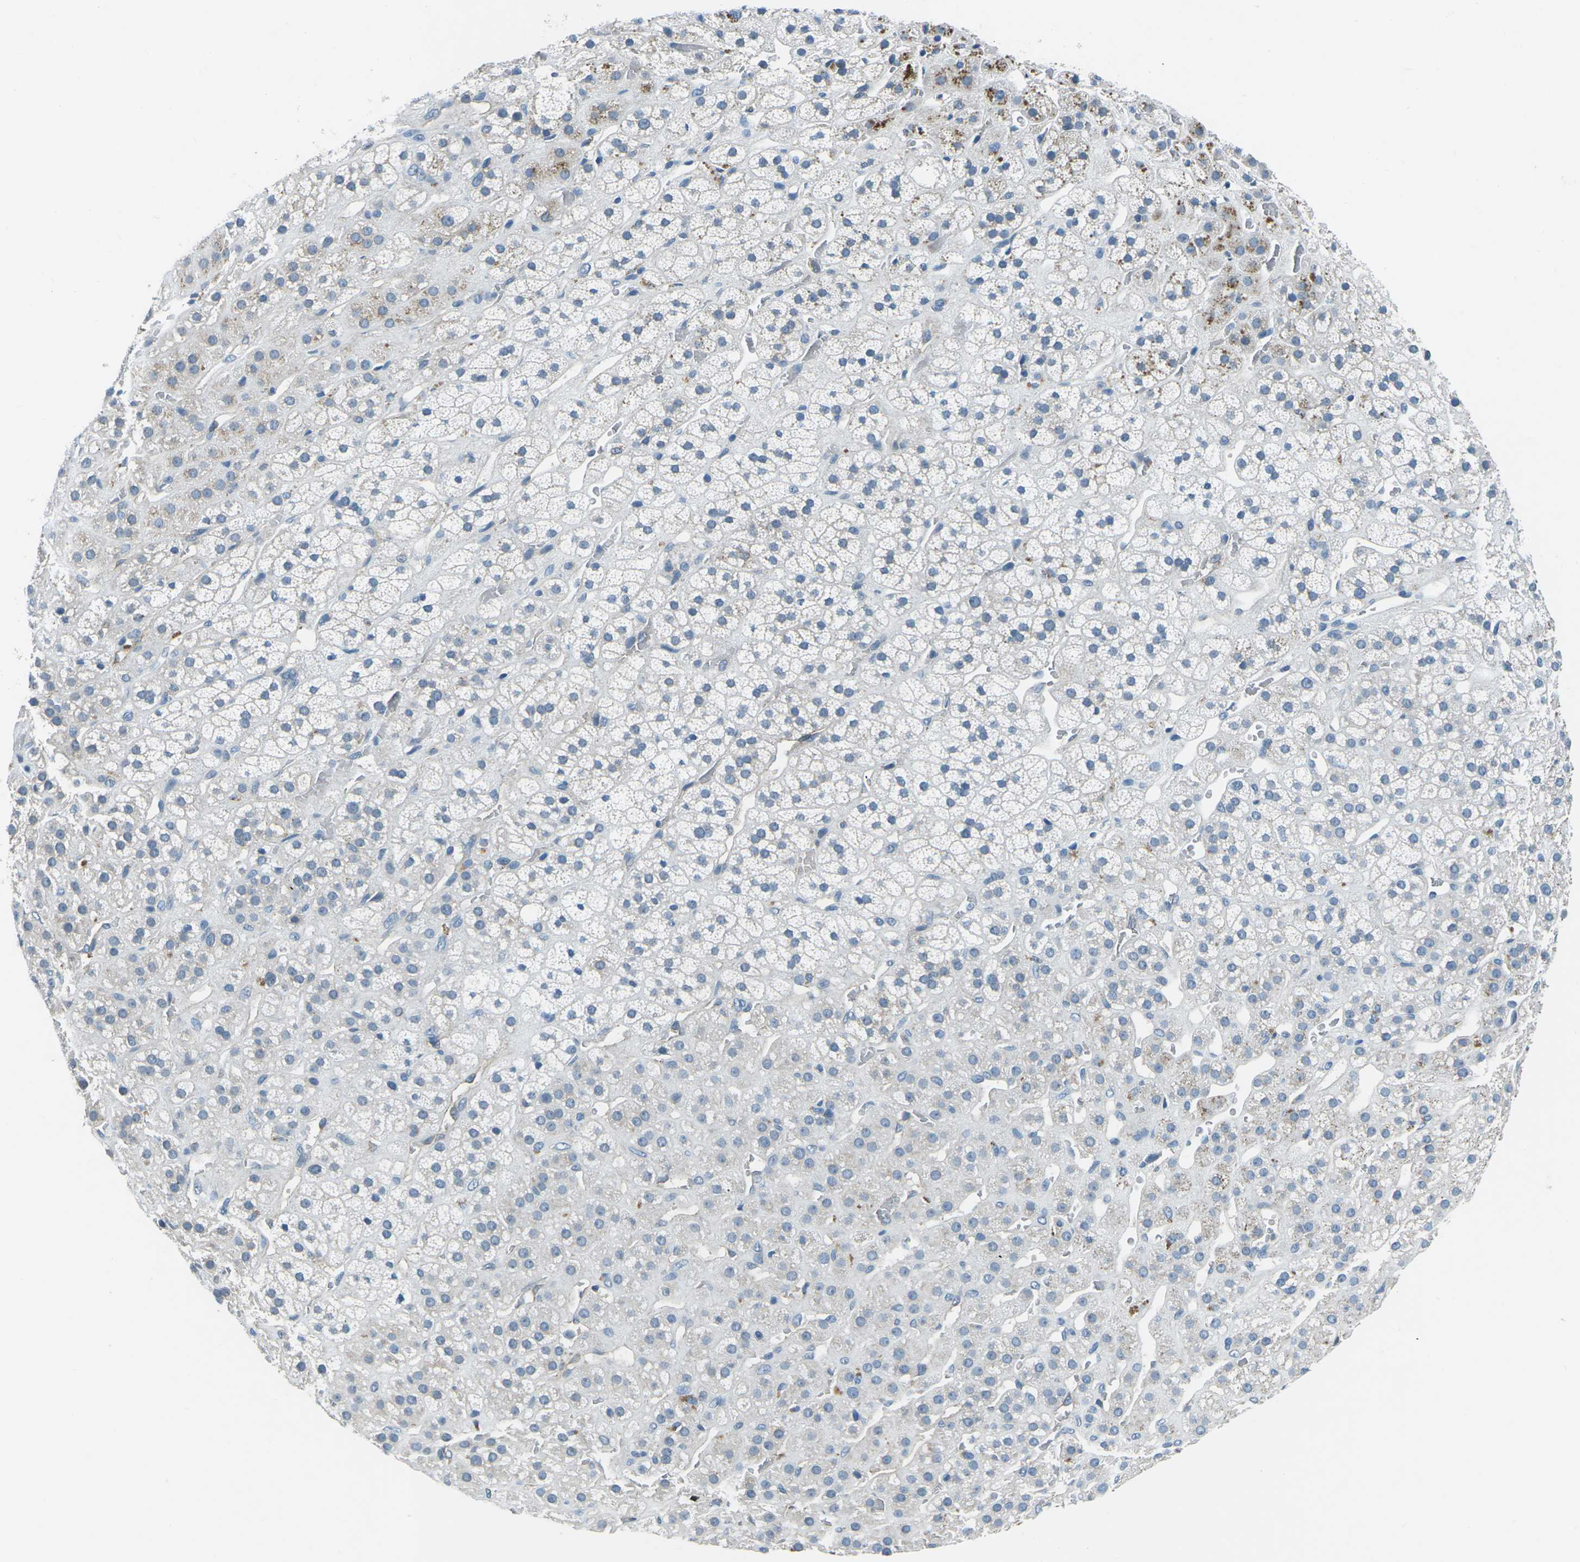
{"staining": {"intensity": "moderate", "quantity": "<25%", "location": "cytoplasmic/membranous"}, "tissue": "adrenal gland", "cell_type": "Glandular cells", "image_type": "normal", "snomed": [{"axis": "morphology", "description": "Normal tissue, NOS"}, {"axis": "topography", "description": "Adrenal gland"}], "caption": "Brown immunohistochemical staining in normal human adrenal gland reveals moderate cytoplasmic/membranous staining in about <25% of glandular cells. The protein of interest is shown in brown color, while the nuclei are stained blue.", "gene": "CD1D", "patient": {"sex": "male", "age": 56}}